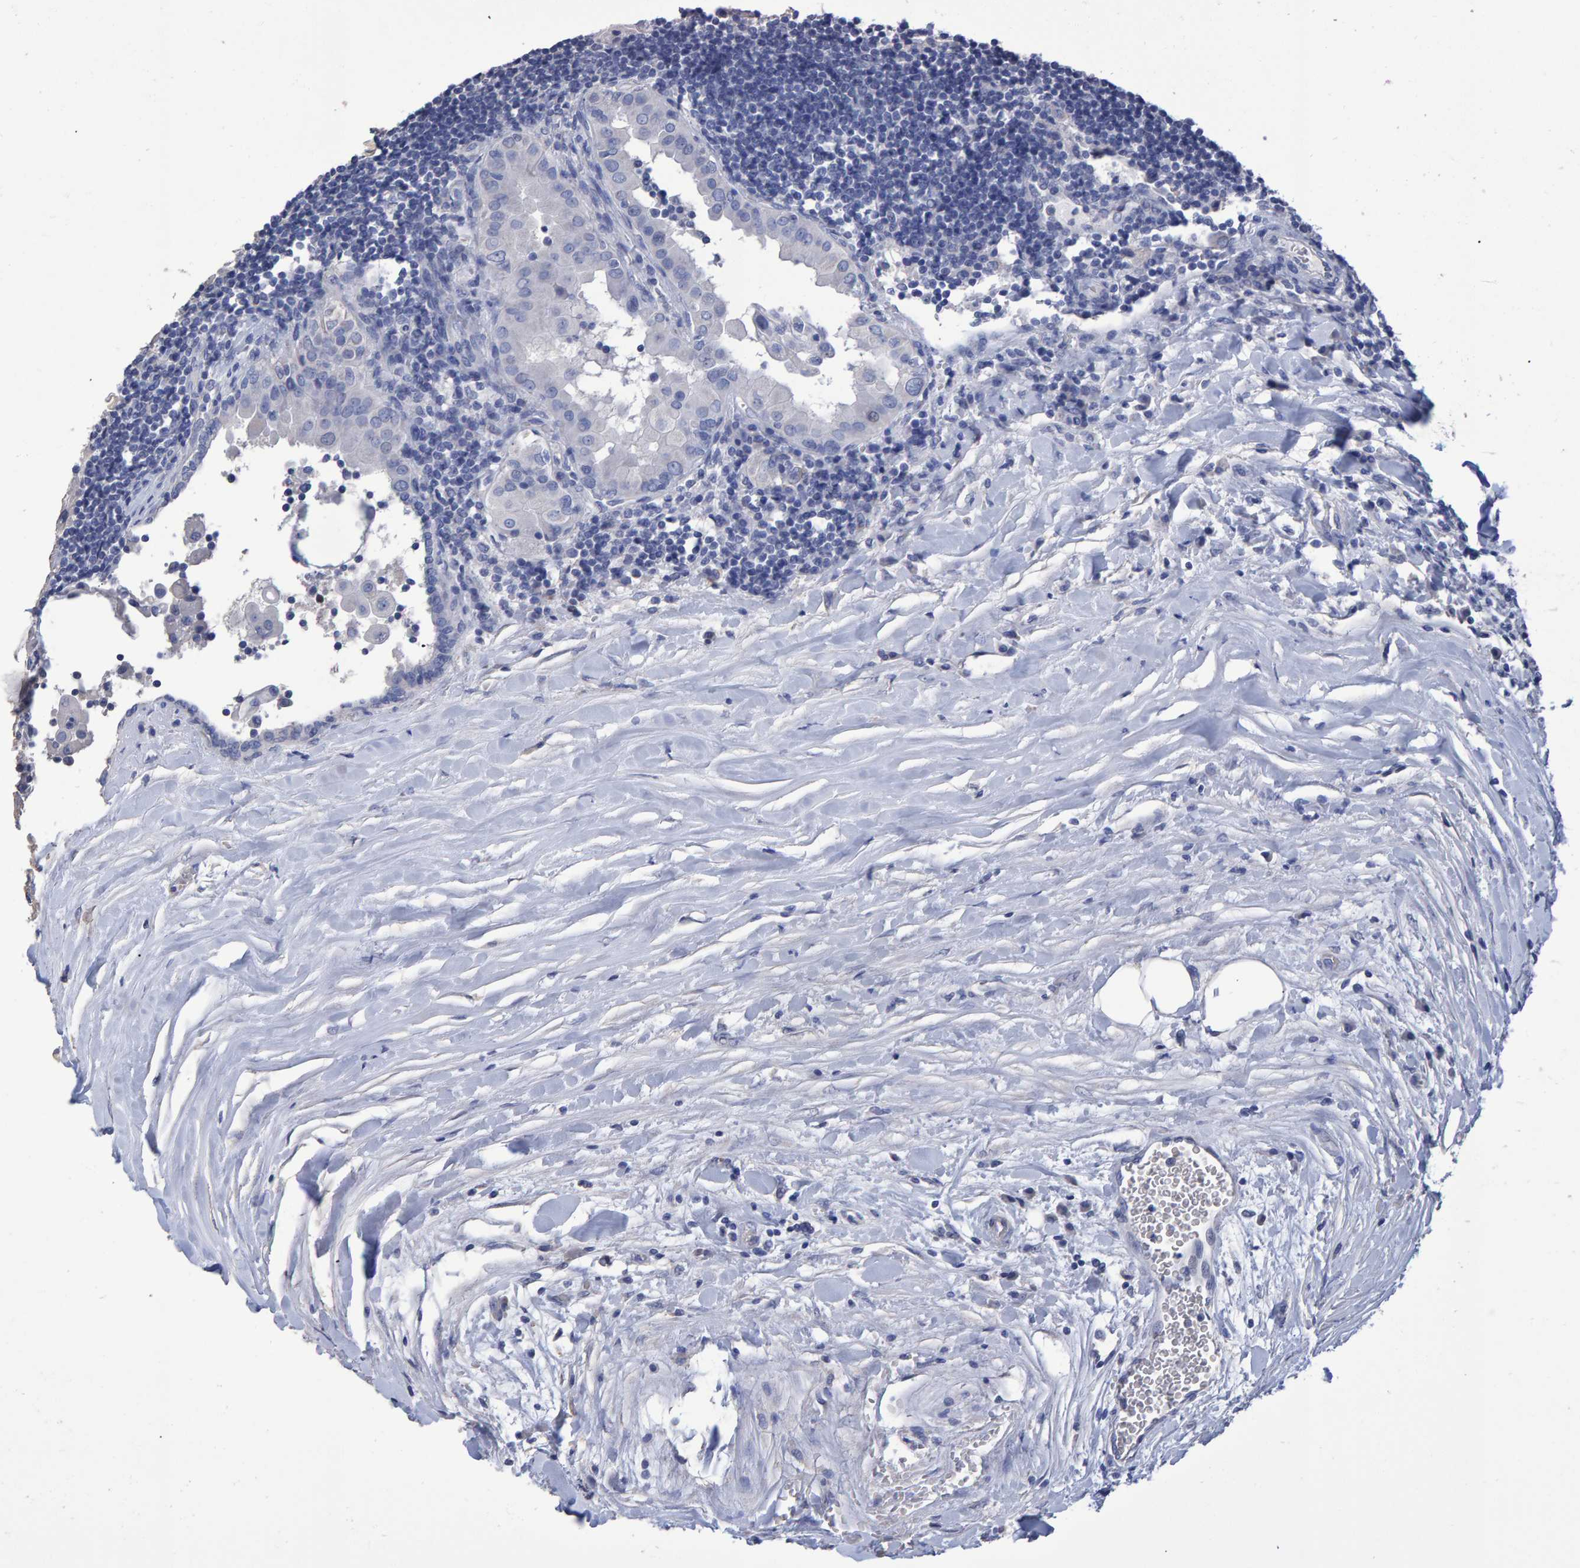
{"staining": {"intensity": "negative", "quantity": "none", "location": "none"}, "tissue": "thyroid cancer", "cell_type": "Tumor cells", "image_type": "cancer", "snomed": [{"axis": "morphology", "description": "Papillary adenocarcinoma, NOS"}, {"axis": "topography", "description": "Thyroid gland"}], "caption": "A histopathology image of human thyroid papillary adenocarcinoma is negative for staining in tumor cells.", "gene": "HEMGN", "patient": {"sex": "male", "age": 33}}